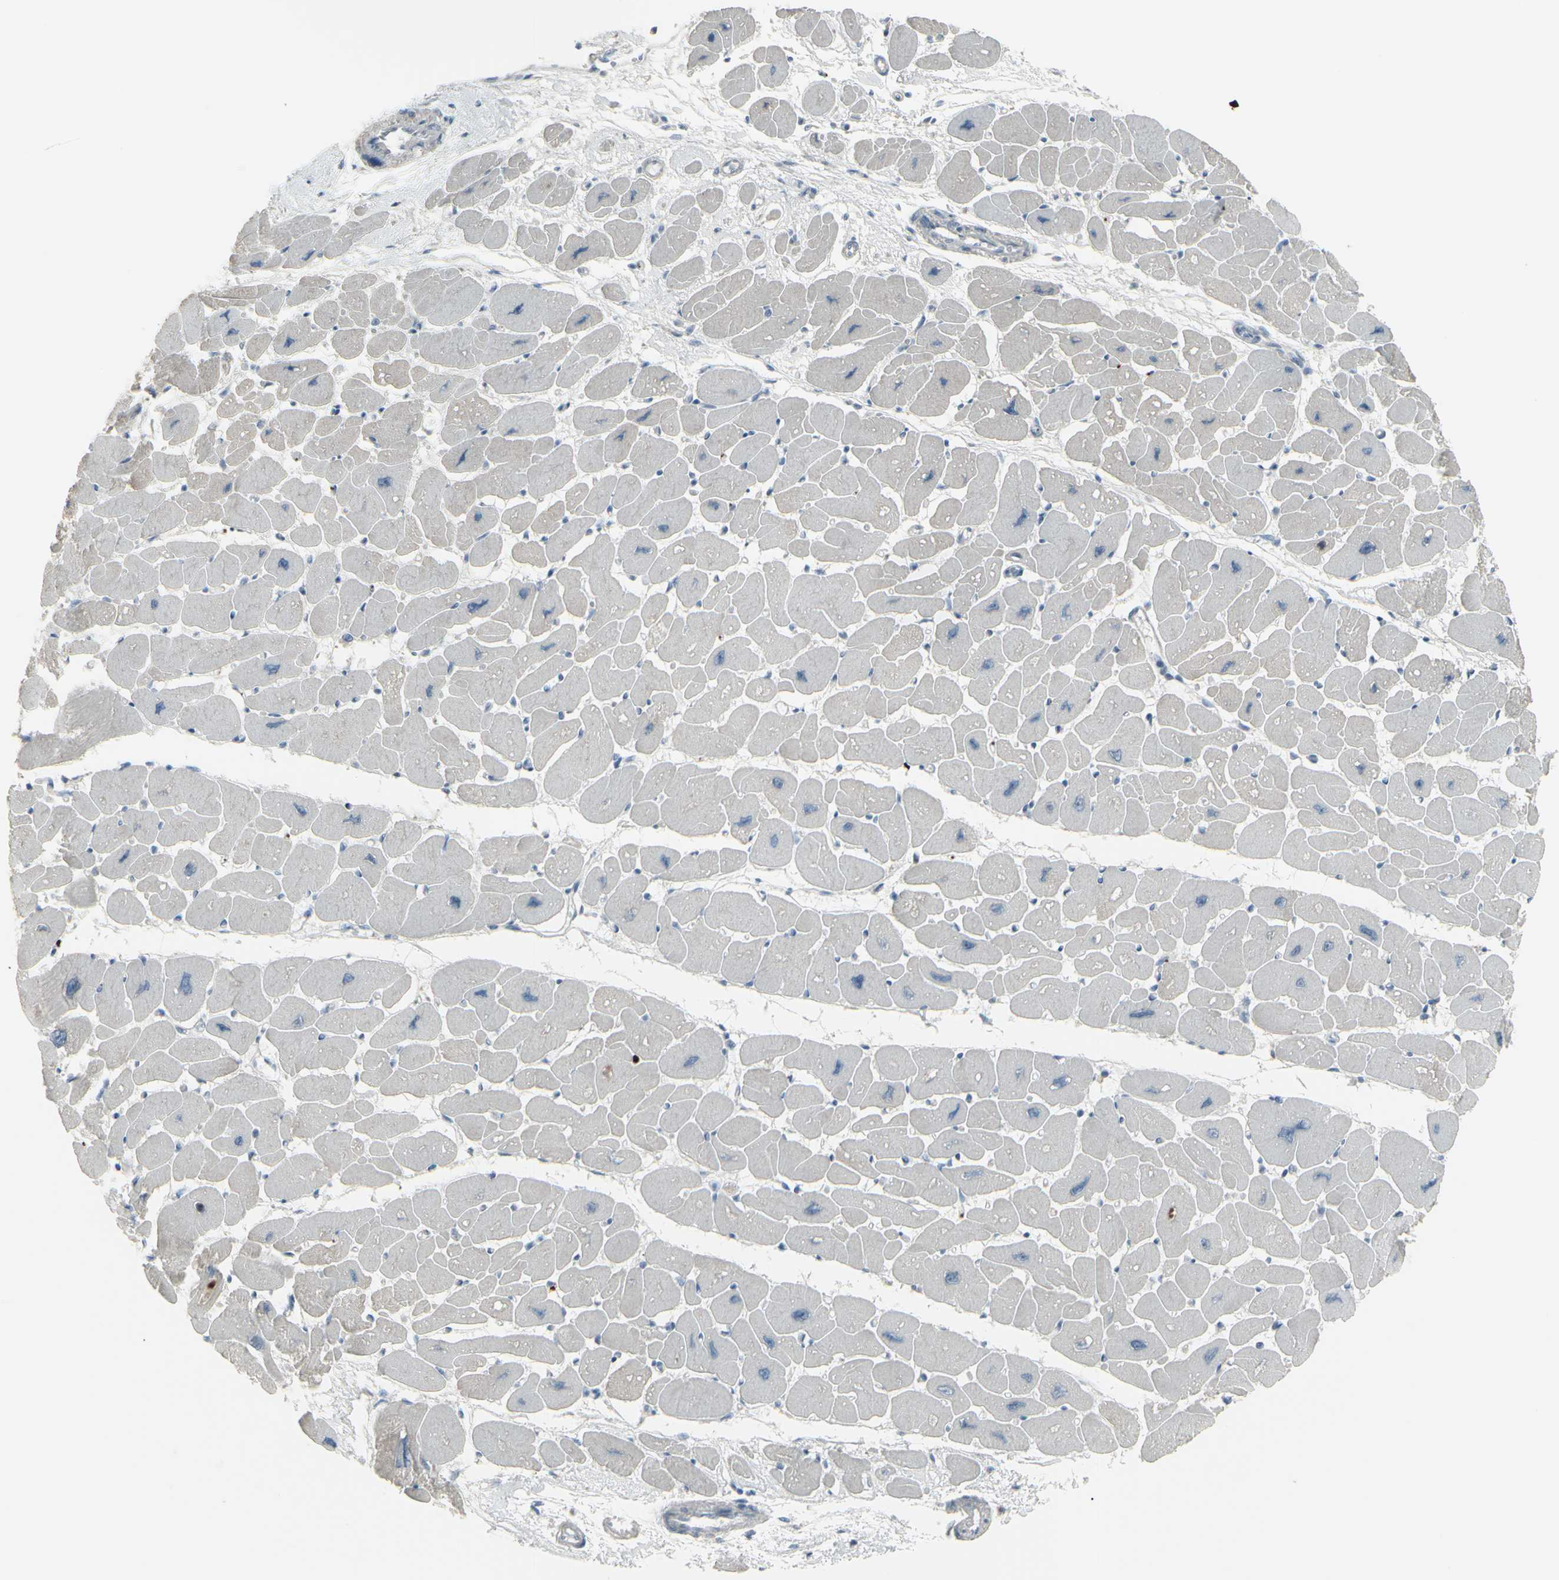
{"staining": {"intensity": "negative", "quantity": "none", "location": "none"}, "tissue": "heart muscle", "cell_type": "Cardiomyocytes", "image_type": "normal", "snomed": [{"axis": "morphology", "description": "Normal tissue, NOS"}, {"axis": "topography", "description": "Heart"}], "caption": "Image shows no protein staining in cardiomyocytes of benign heart muscle. (Immunohistochemistry, brightfield microscopy, high magnification).", "gene": "CD79B", "patient": {"sex": "female", "age": 54}}